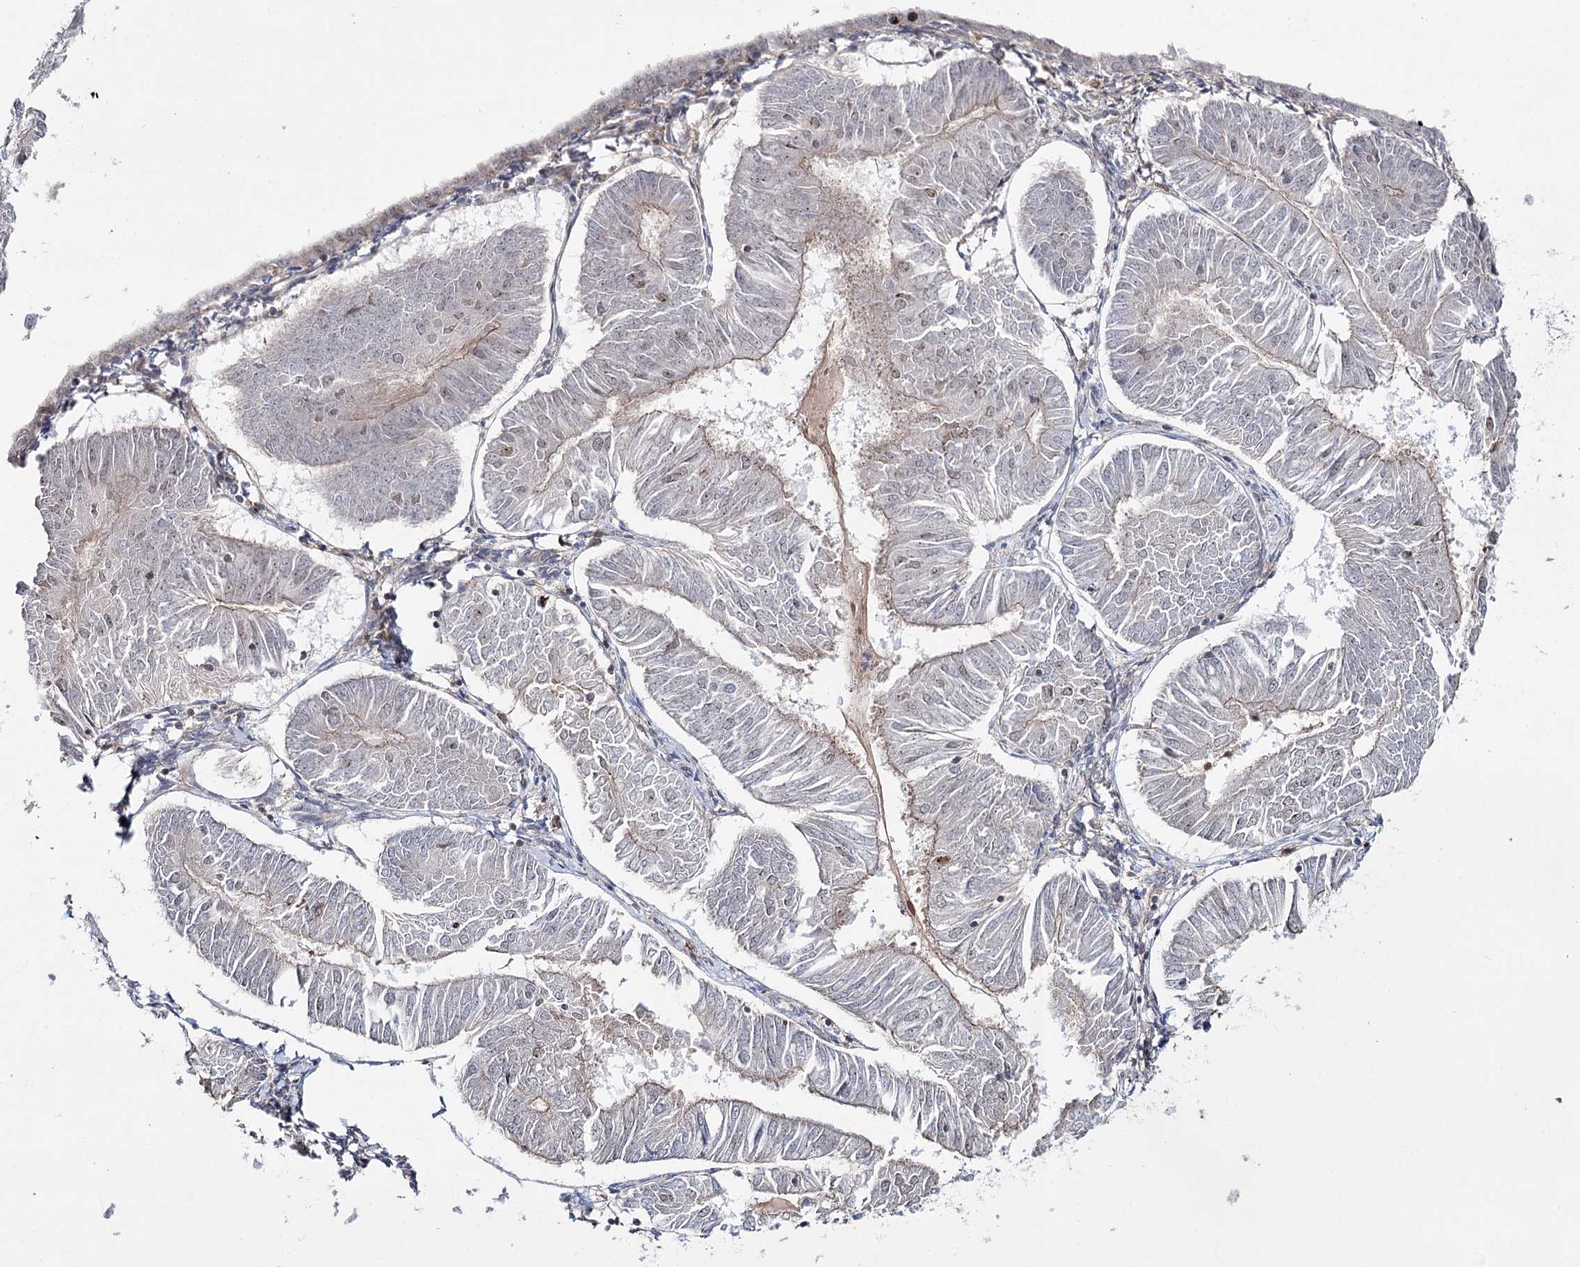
{"staining": {"intensity": "weak", "quantity": "<25%", "location": "cytoplasmic/membranous"}, "tissue": "endometrial cancer", "cell_type": "Tumor cells", "image_type": "cancer", "snomed": [{"axis": "morphology", "description": "Adenocarcinoma, NOS"}, {"axis": "topography", "description": "Endometrium"}], "caption": "Adenocarcinoma (endometrial) was stained to show a protein in brown. There is no significant positivity in tumor cells.", "gene": "ZC3H8", "patient": {"sex": "female", "age": 58}}